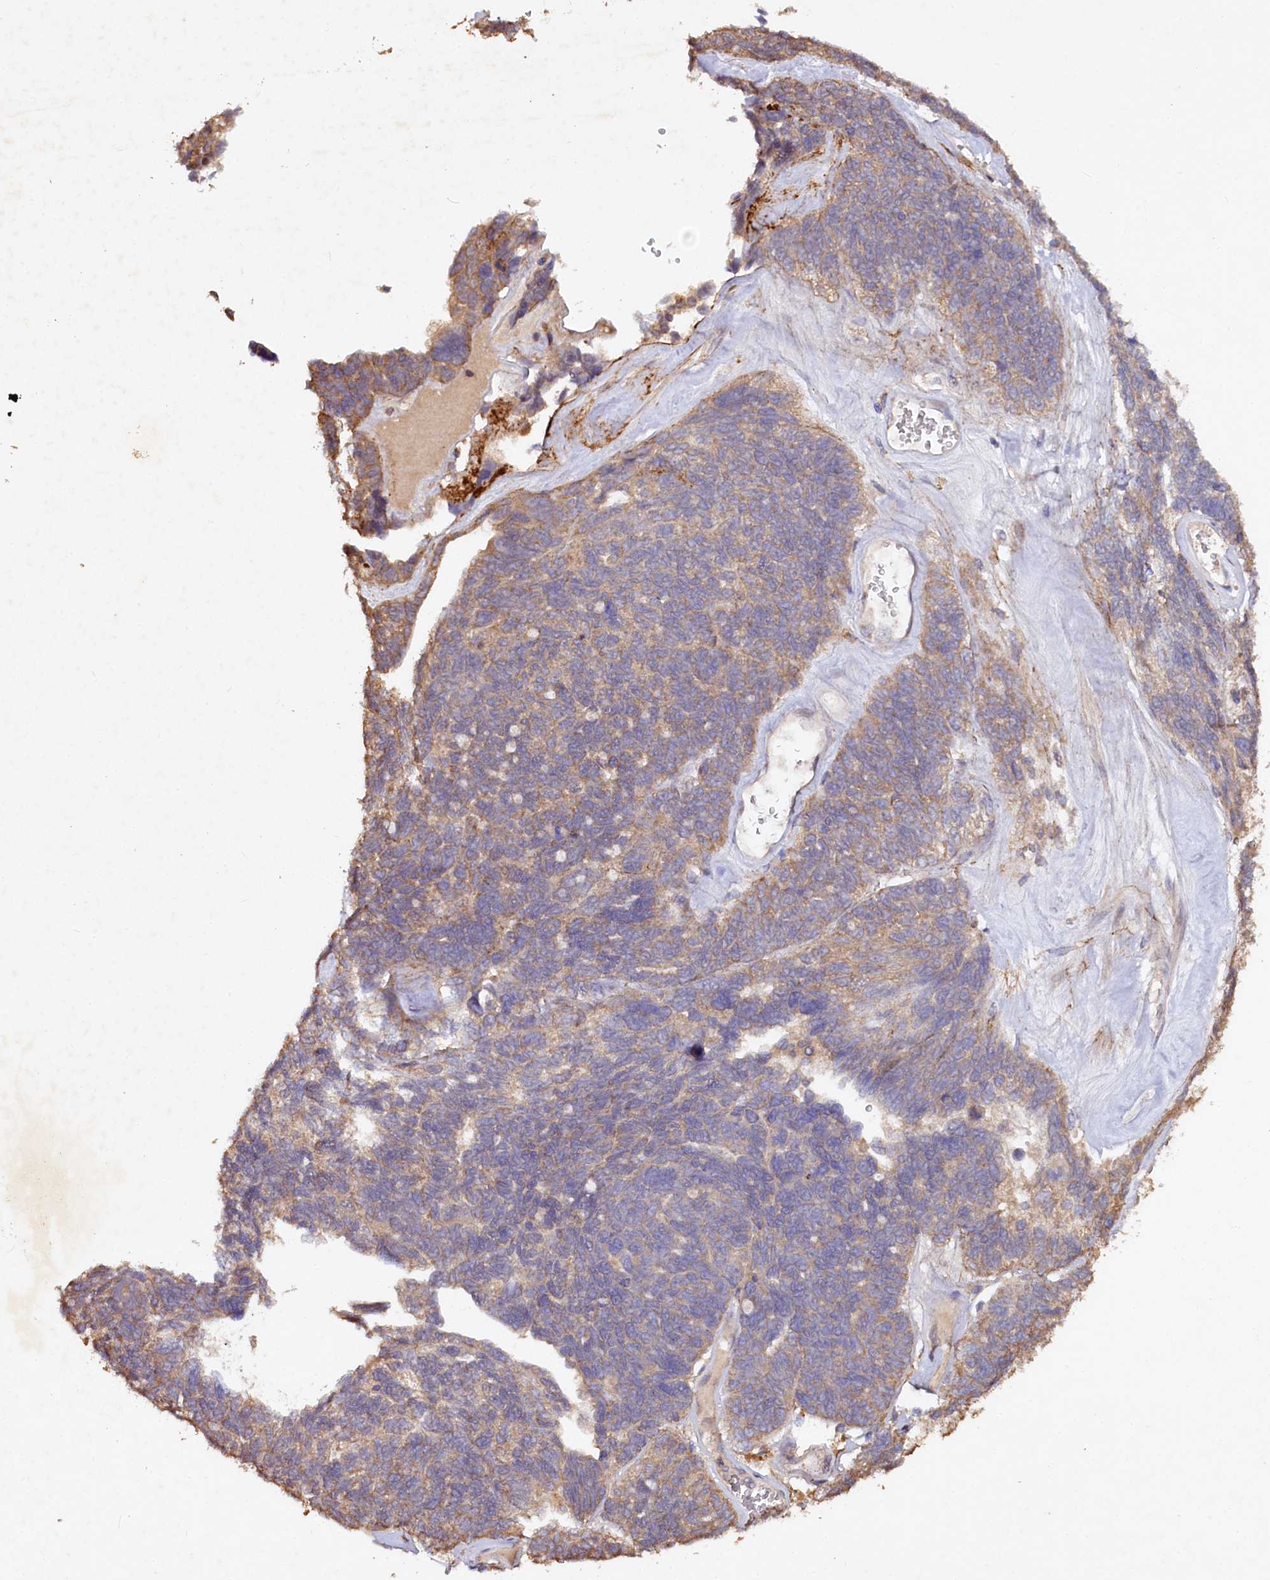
{"staining": {"intensity": "weak", "quantity": ">75%", "location": "cytoplasmic/membranous"}, "tissue": "ovarian cancer", "cell_type": "Tumor cells", "image_type": "cancer", "snomed": [{"axis": "morphology", "description": "Cystadenocarcinoma, serous, NOS"}, {"axis": "topography", "description": "Ovary"}], "caption": "Human ovarian cancer stained with a brown dye shows weak cytoplasmic/membranous positive expression in about >75% of tumor cells.", "gene": "ETFBKMT", "patient": {"sex": "female", "age": 79}}